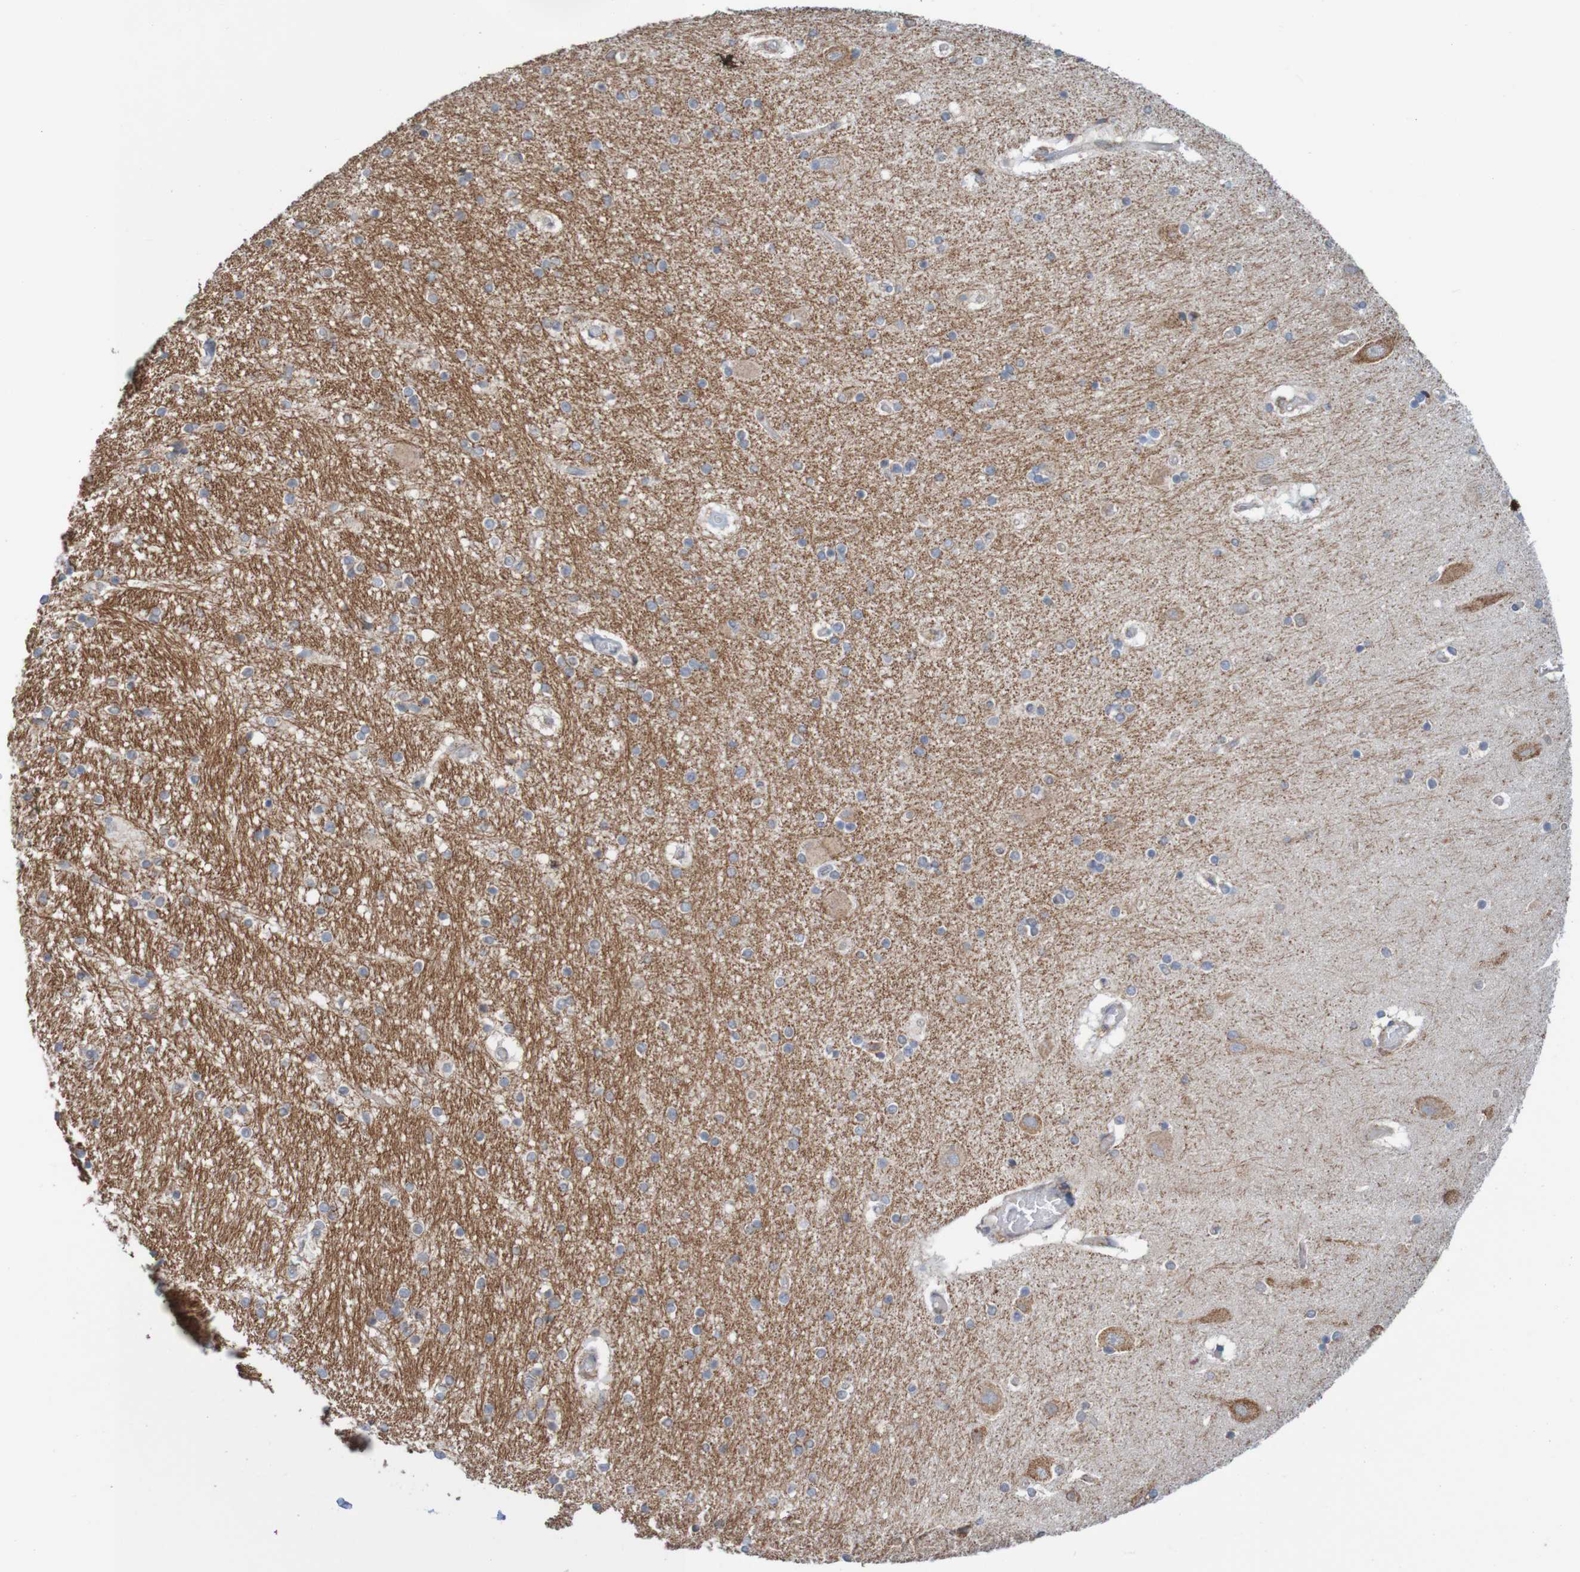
{"staining": {"intensity": "negative", "quantity": "none", "location": "none"}, "tissue": "hippocampus", "cell_type": "Glial cells", "image_type": "normal", "snomed": [{"axis": "morphology", "description": "Normal tissue, NOS"}, {"axis": "topography", "description": "Hippocampus"}], "caption": "DAB immunohistochemical staining of normal hippocampus shows no significant staining in glial cells. (DAB immunohistochemistry with hematoxylin counter stain).", "gene": "PDIA3", "patient": {"sex": "female", "age": 54}}